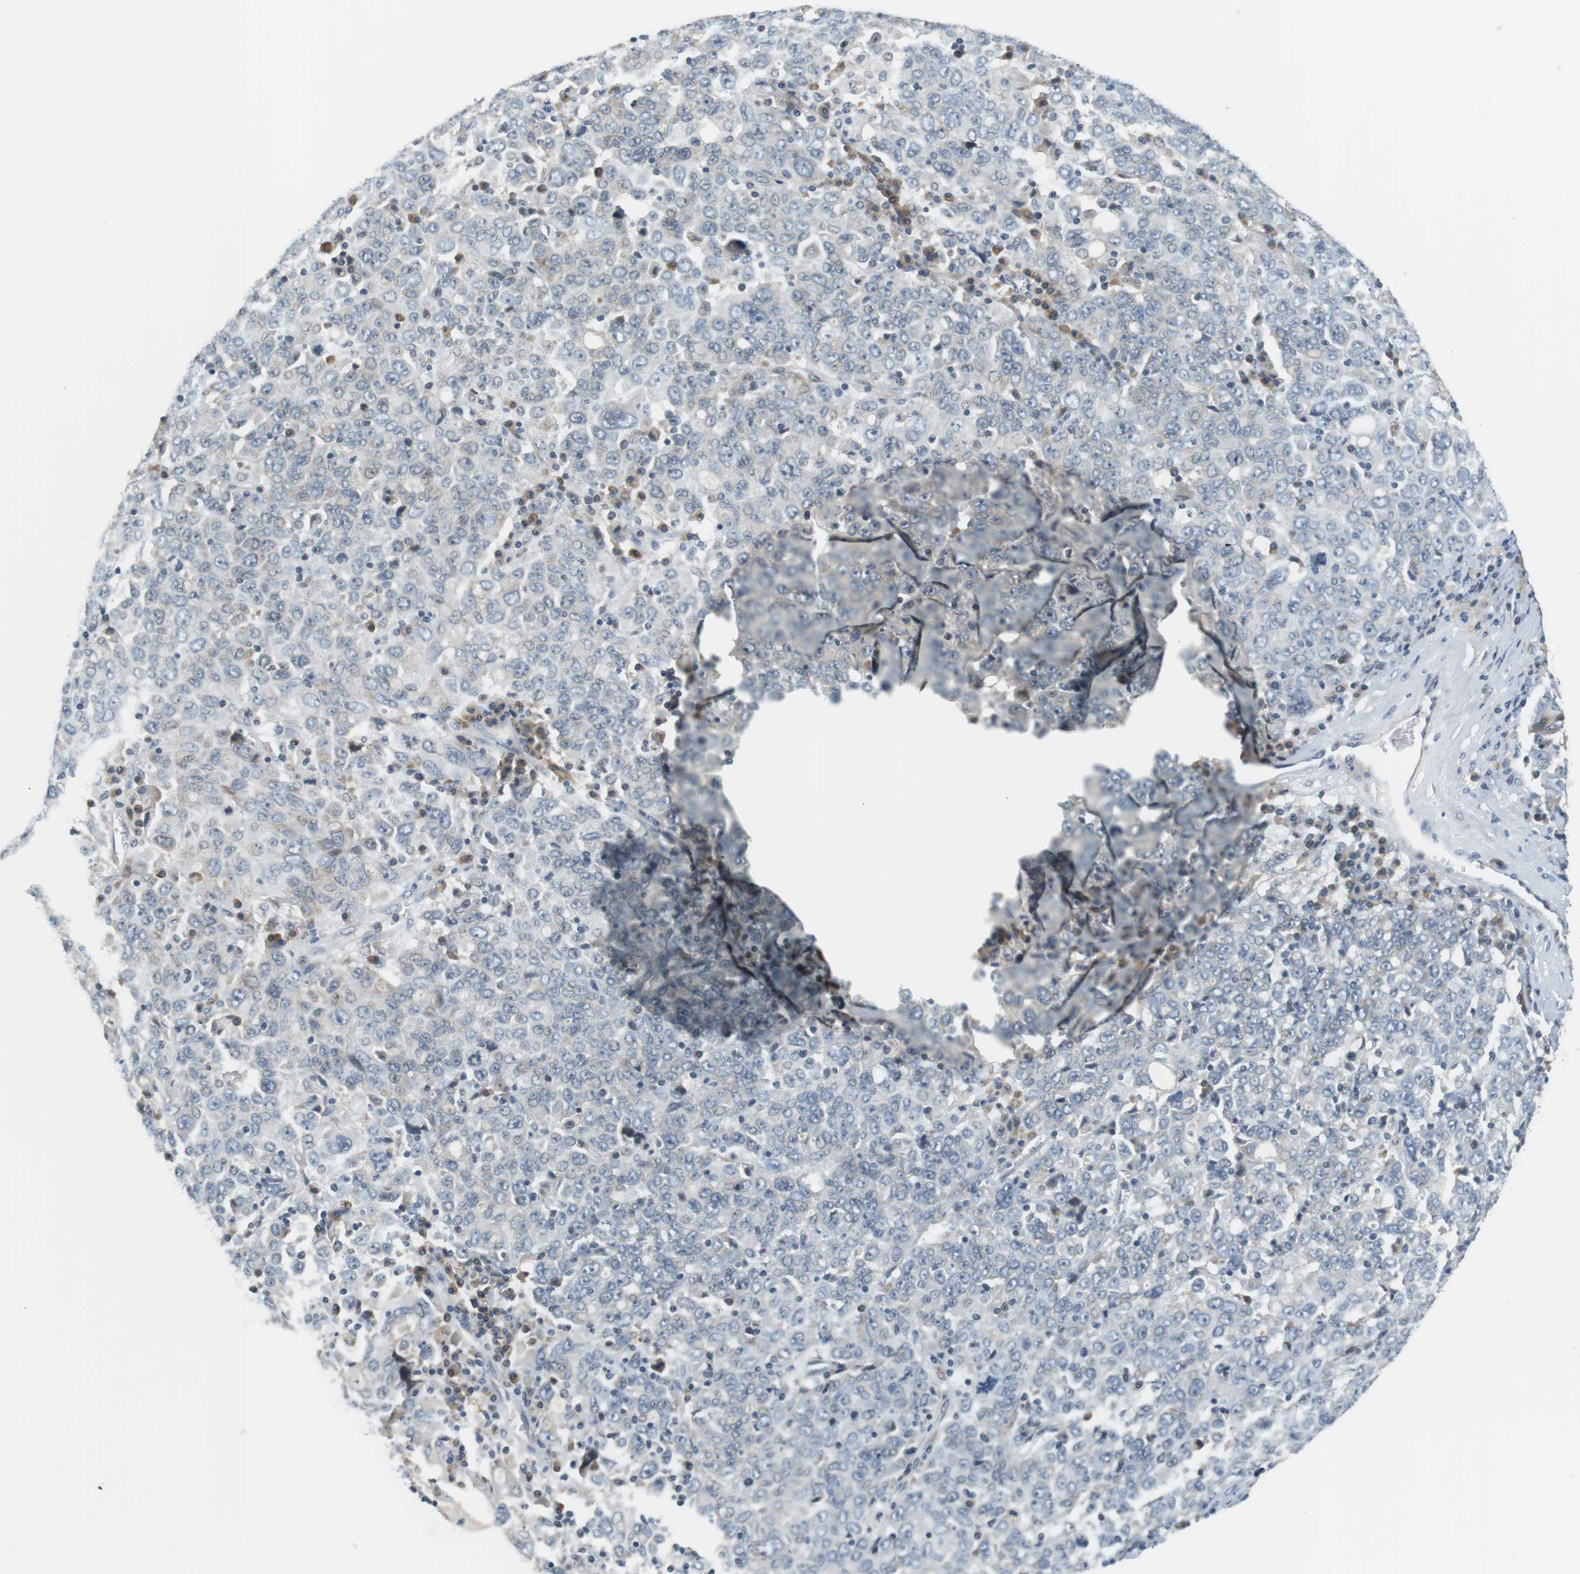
{"staining": {"intensity": "negative", "quantity": "none", "location": "none"}, "tissue": "ovarian cancer", "cell_type": "Tumor cells", "image_type": "cancer", "snomed": [{"axis": "morphology", "description": "Carcinoma, endometroid"}, {"axis": "topography", "description": "Ovary"}], "caption": "Protein analysis of ovarian endometroid carcinoma shows no significant staining in tumor cells.", "gene": "WNT7A", "patient": {"sex": "female", "age": 62}}